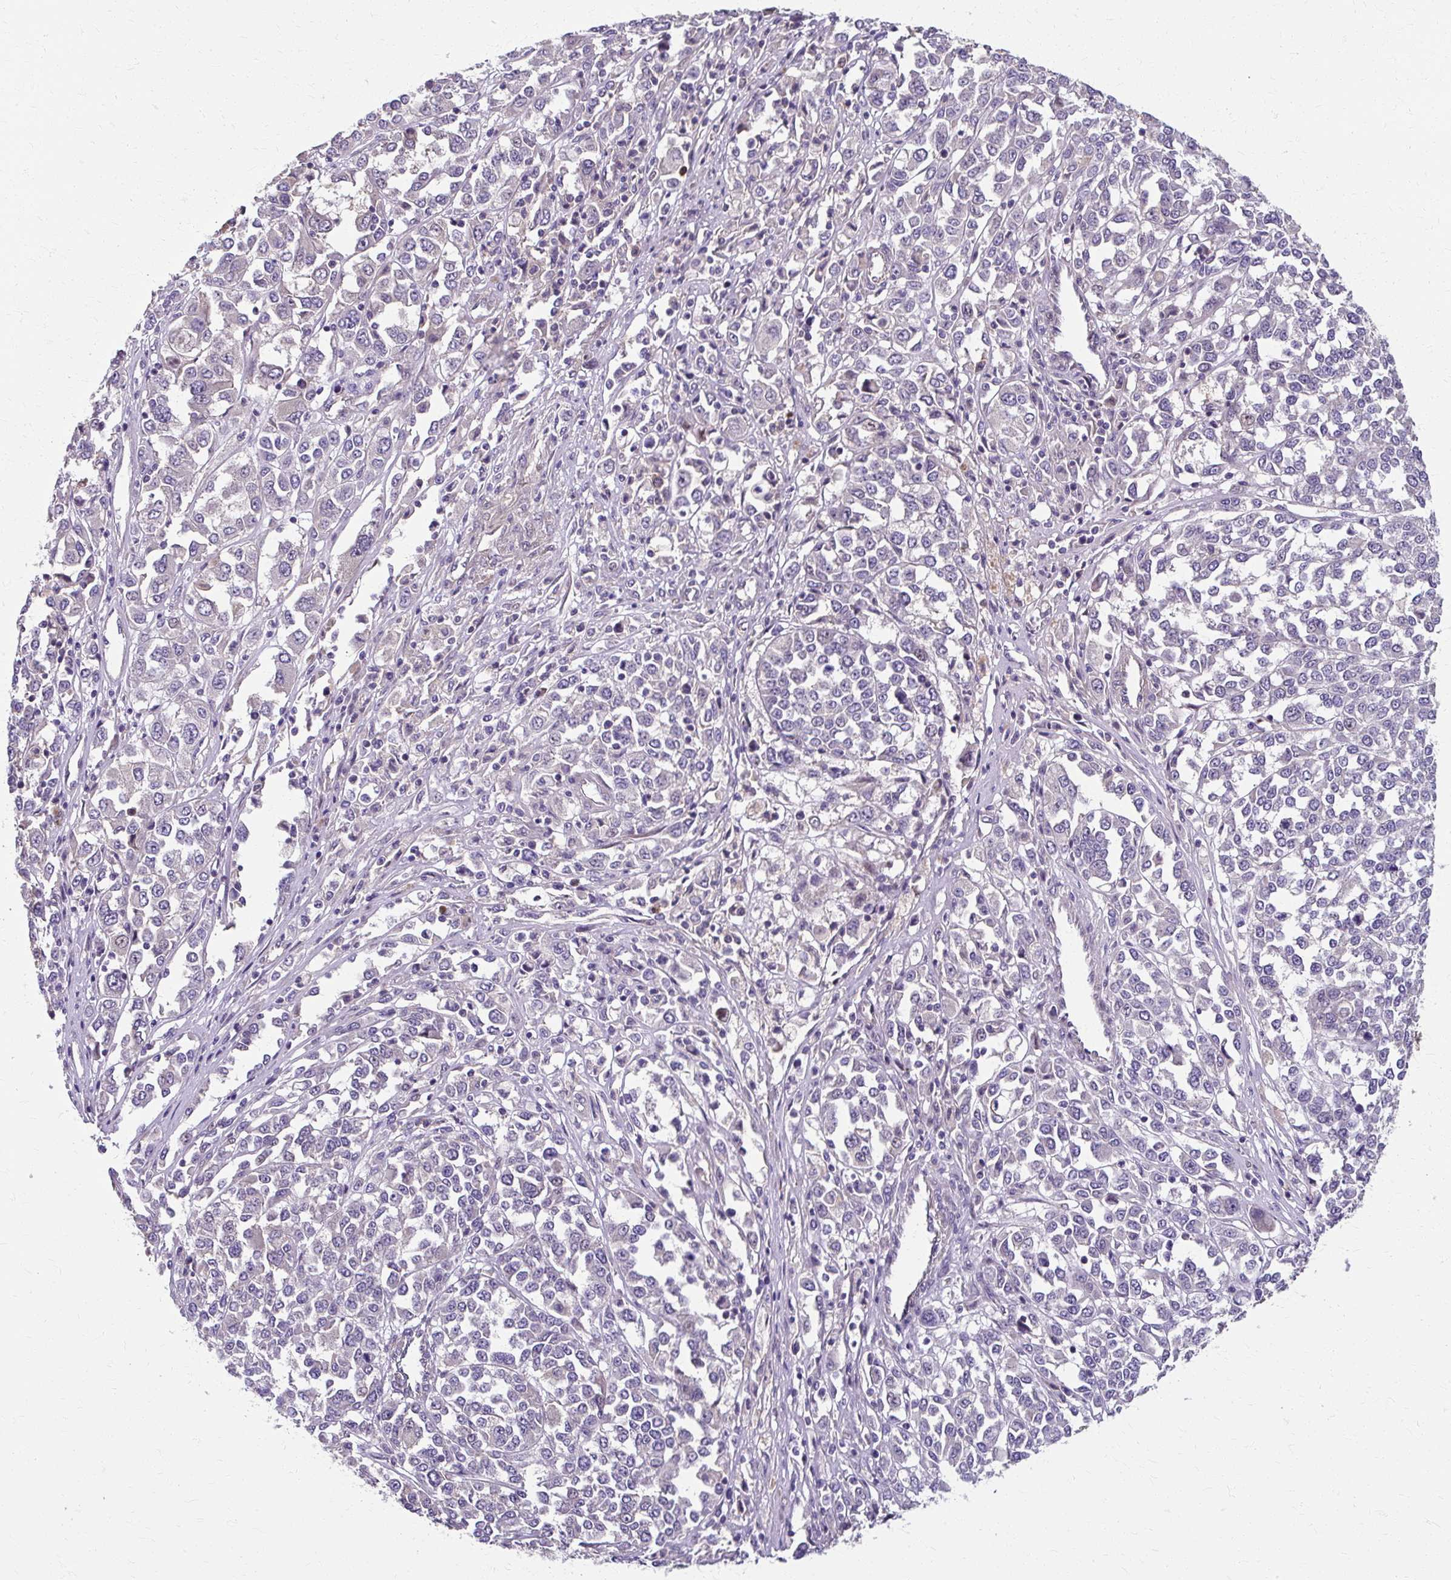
{"staining": {"intensity": "negative", "quantity": "none", "location": "none"}, "tissue": "melanoma", "cell_type": "Tumor cells", "image_type": "cancer", "snomed": [{"axis": "morphology", "description": "Malignant melanoma, Metastatic site"}, {"axis": "topography", "description": "Lymph node"}], "caption": "An IHC histopathology image of melanoma is shown. There is no staining in tumor cells of melanoma. (Brightfield microscopy of DAB immunohistochemistry (IHC) at high magnification).", "gene": "ZNF555", "patient": {"sex": "male", "age": 44}}